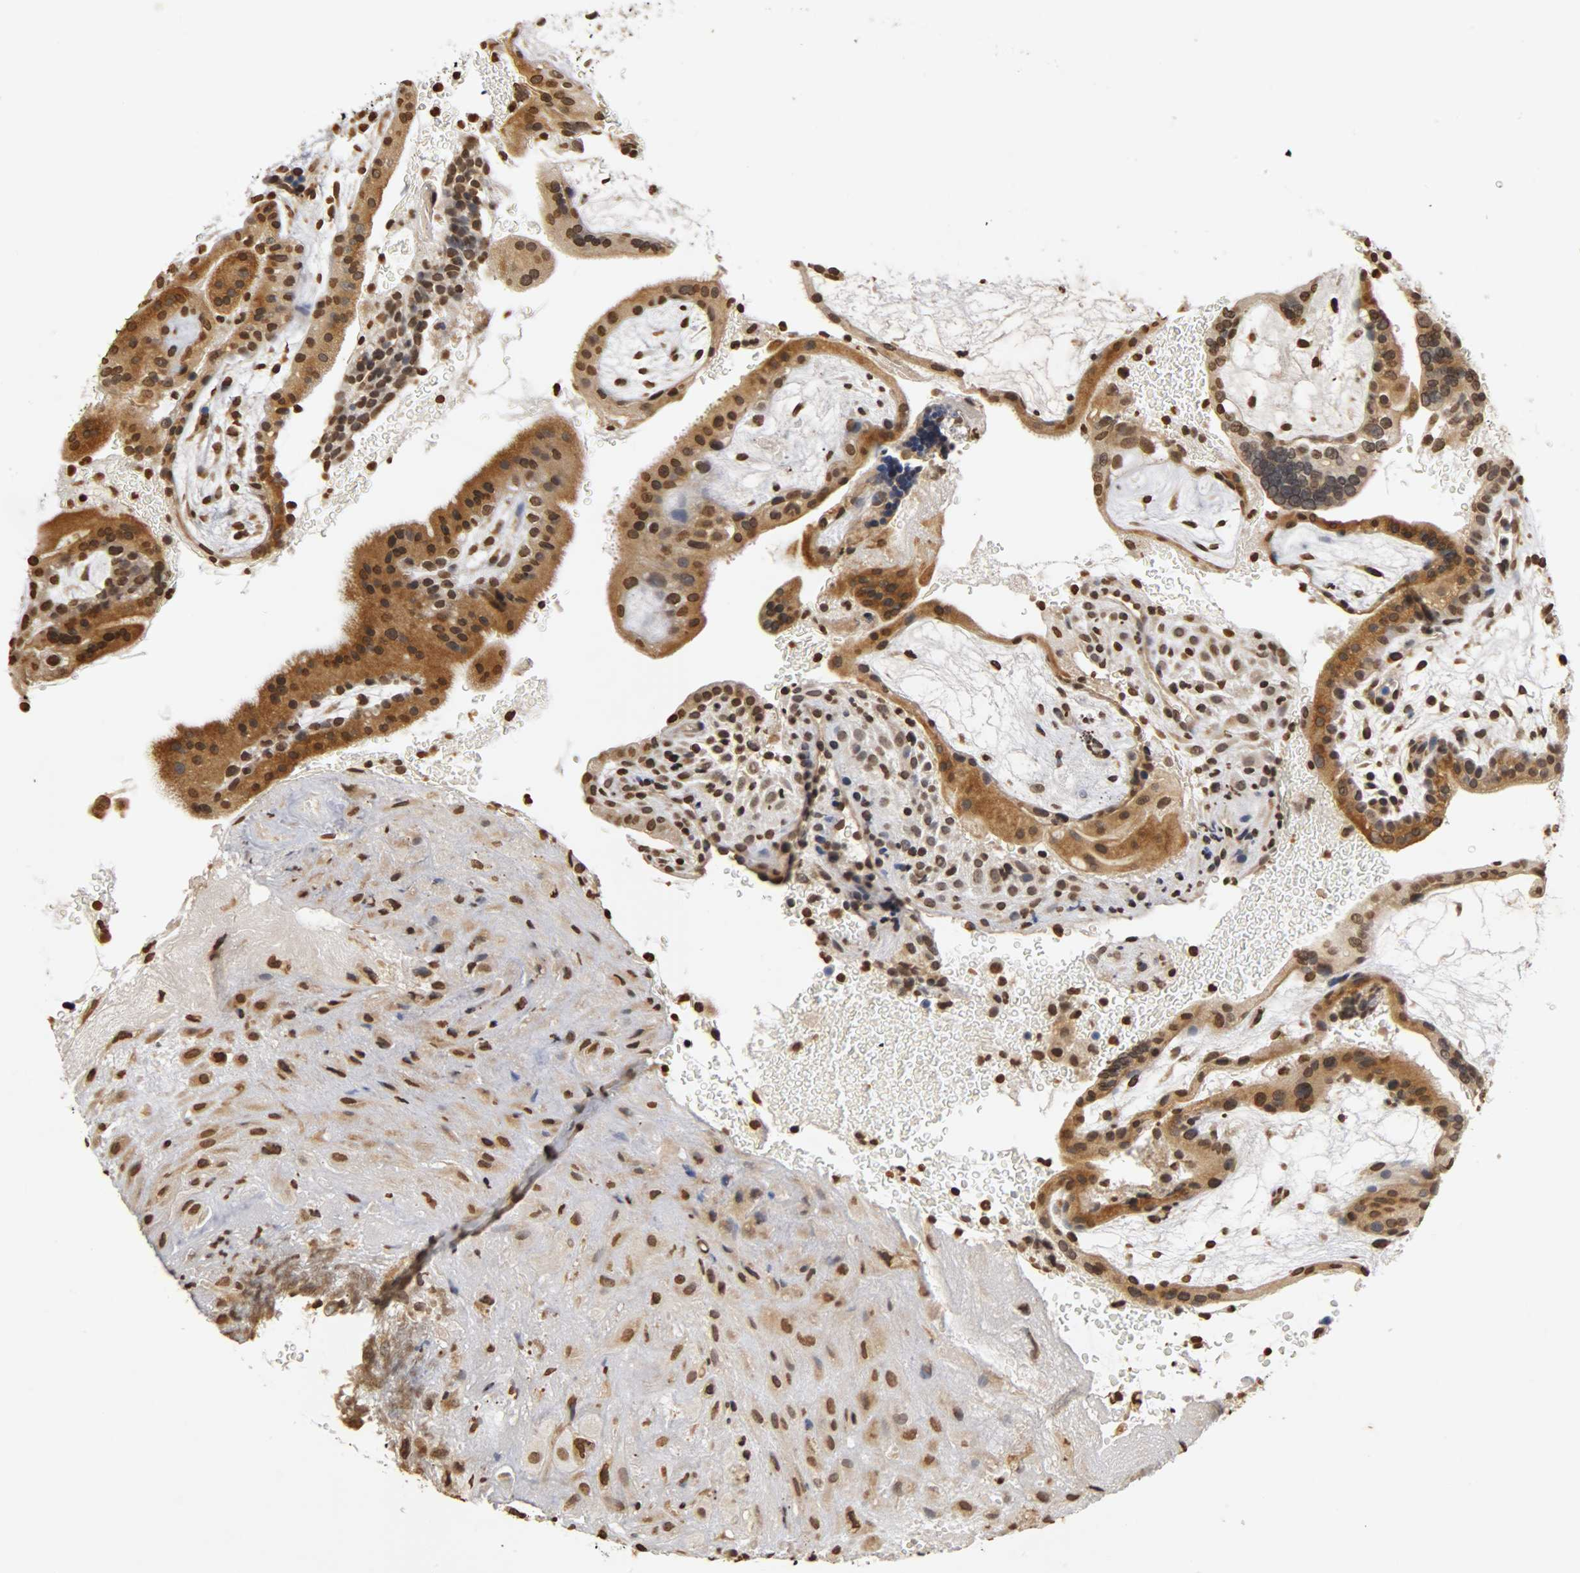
{"staining": {"intensity": "moderate", "quantity": ">75%", "location": "nuclear"}, "tissue": "placenta", "cell_type": "Decidual cells", "image_type": "normal", "snomed": [{"axis": "morphology", "description": "Normal tissue, NOS"}, {"axis": "topography", "description": "Placenta"}], "caption": "Placenta stained with DAB IHC demonstrates medium levels of moderate nuclear positivity in approximately >75% of decidual cells.", "gene": "ERCC2", "patient": {"sex": "female", "age": 19}}